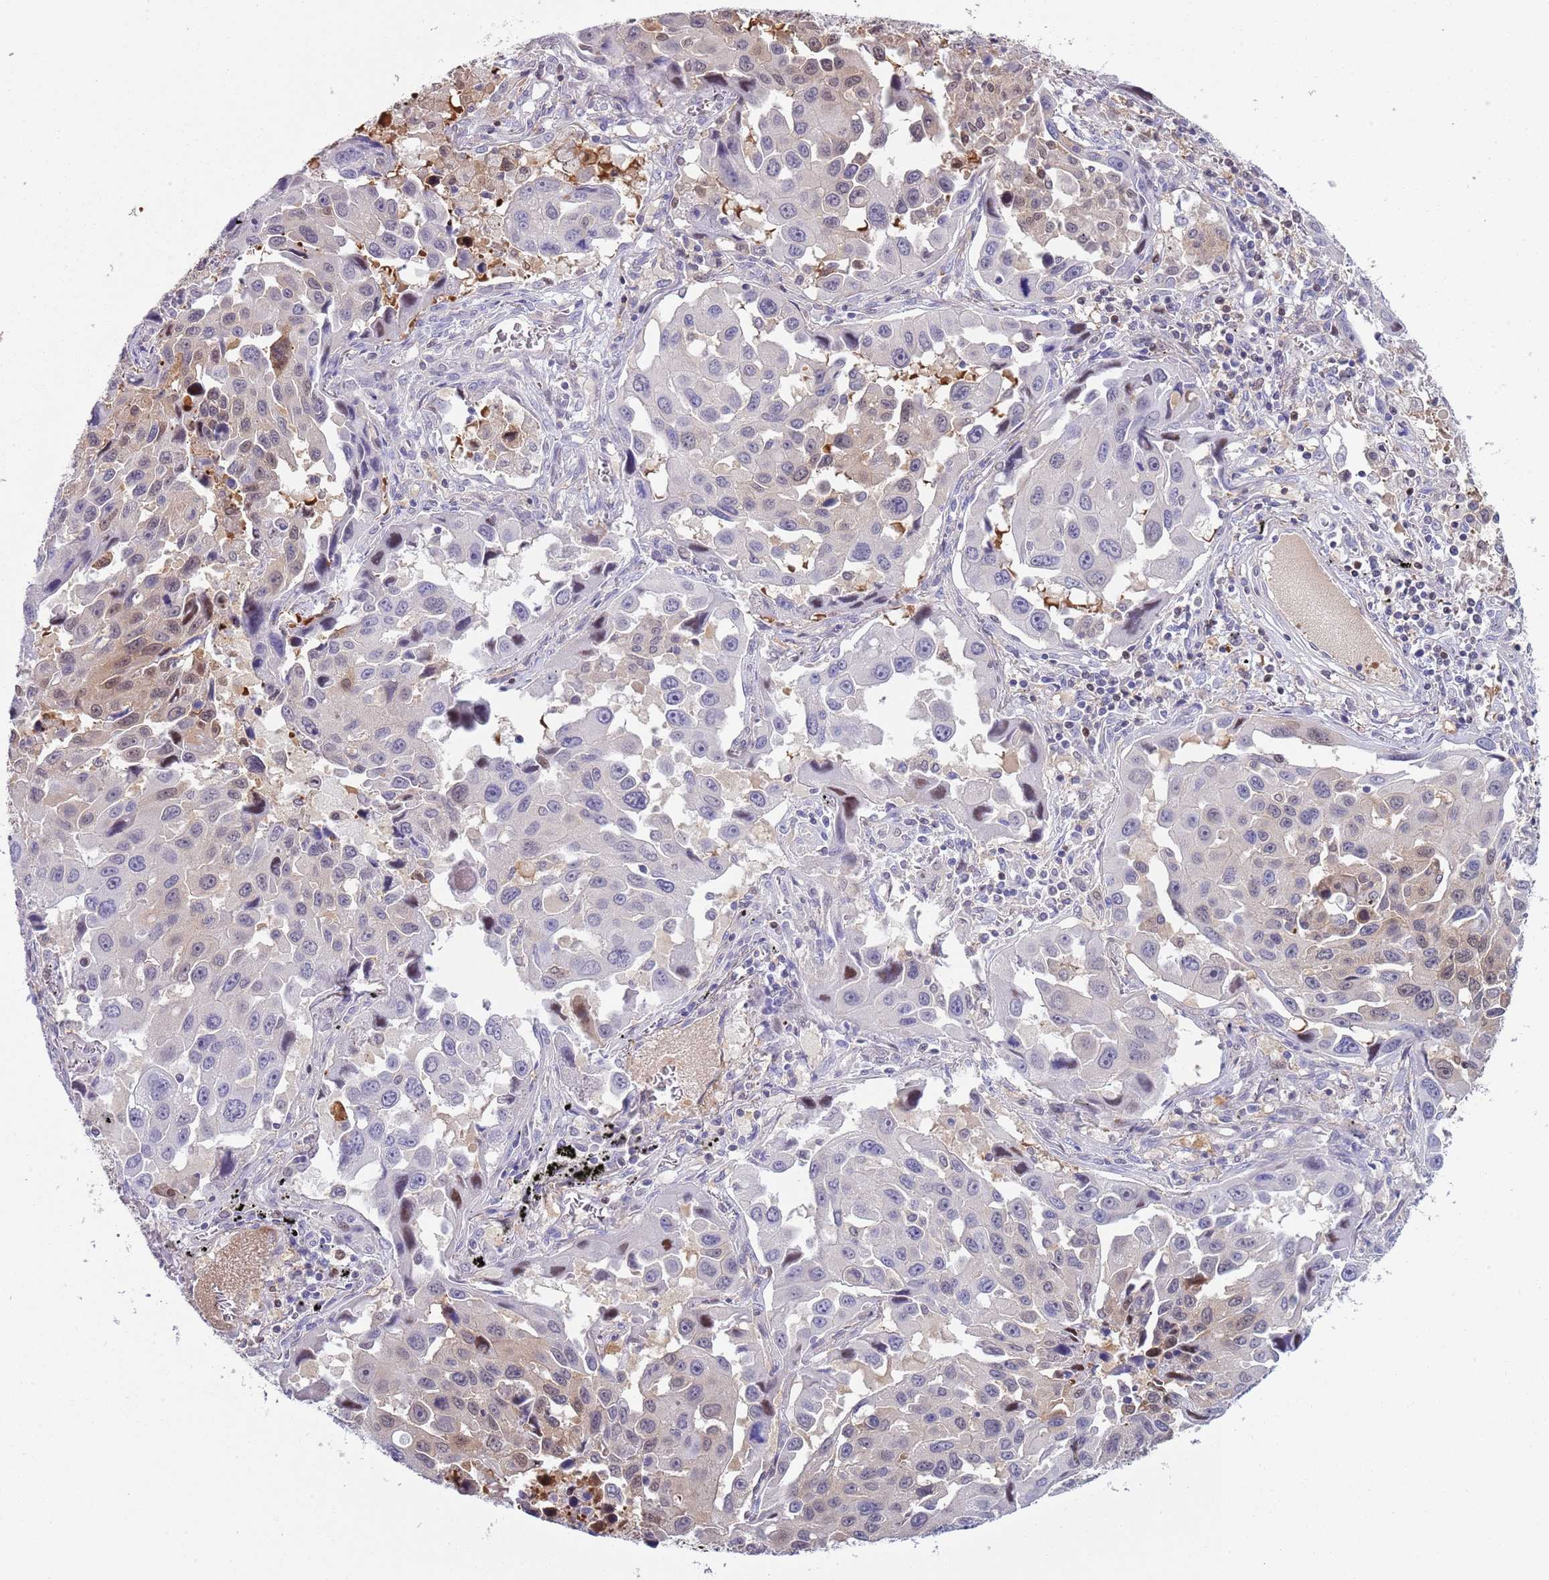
{"staining": {"intensity": "moderate", "quantity": "25%-75%", "location": "cytoplasmic/membranous,nuclear"}, "tissue": "lung cancer", "cell_type": "Tumor cells", "image_type": "cancer", "snomed": [{"axis": "morphology", "description": "Adenocarcinoma, NOS"}, {"axis": "topography", "description": "Lung"}], "caption": "This is a micrograph of immunohistochemistry staining of adenocarcinoma (lung), which shows moderate expression in the cytoplasmic/membranous and nuclear of tumor cells.", "gene": "NBPF6", "patient": {"sex": "male", "age": 66}}